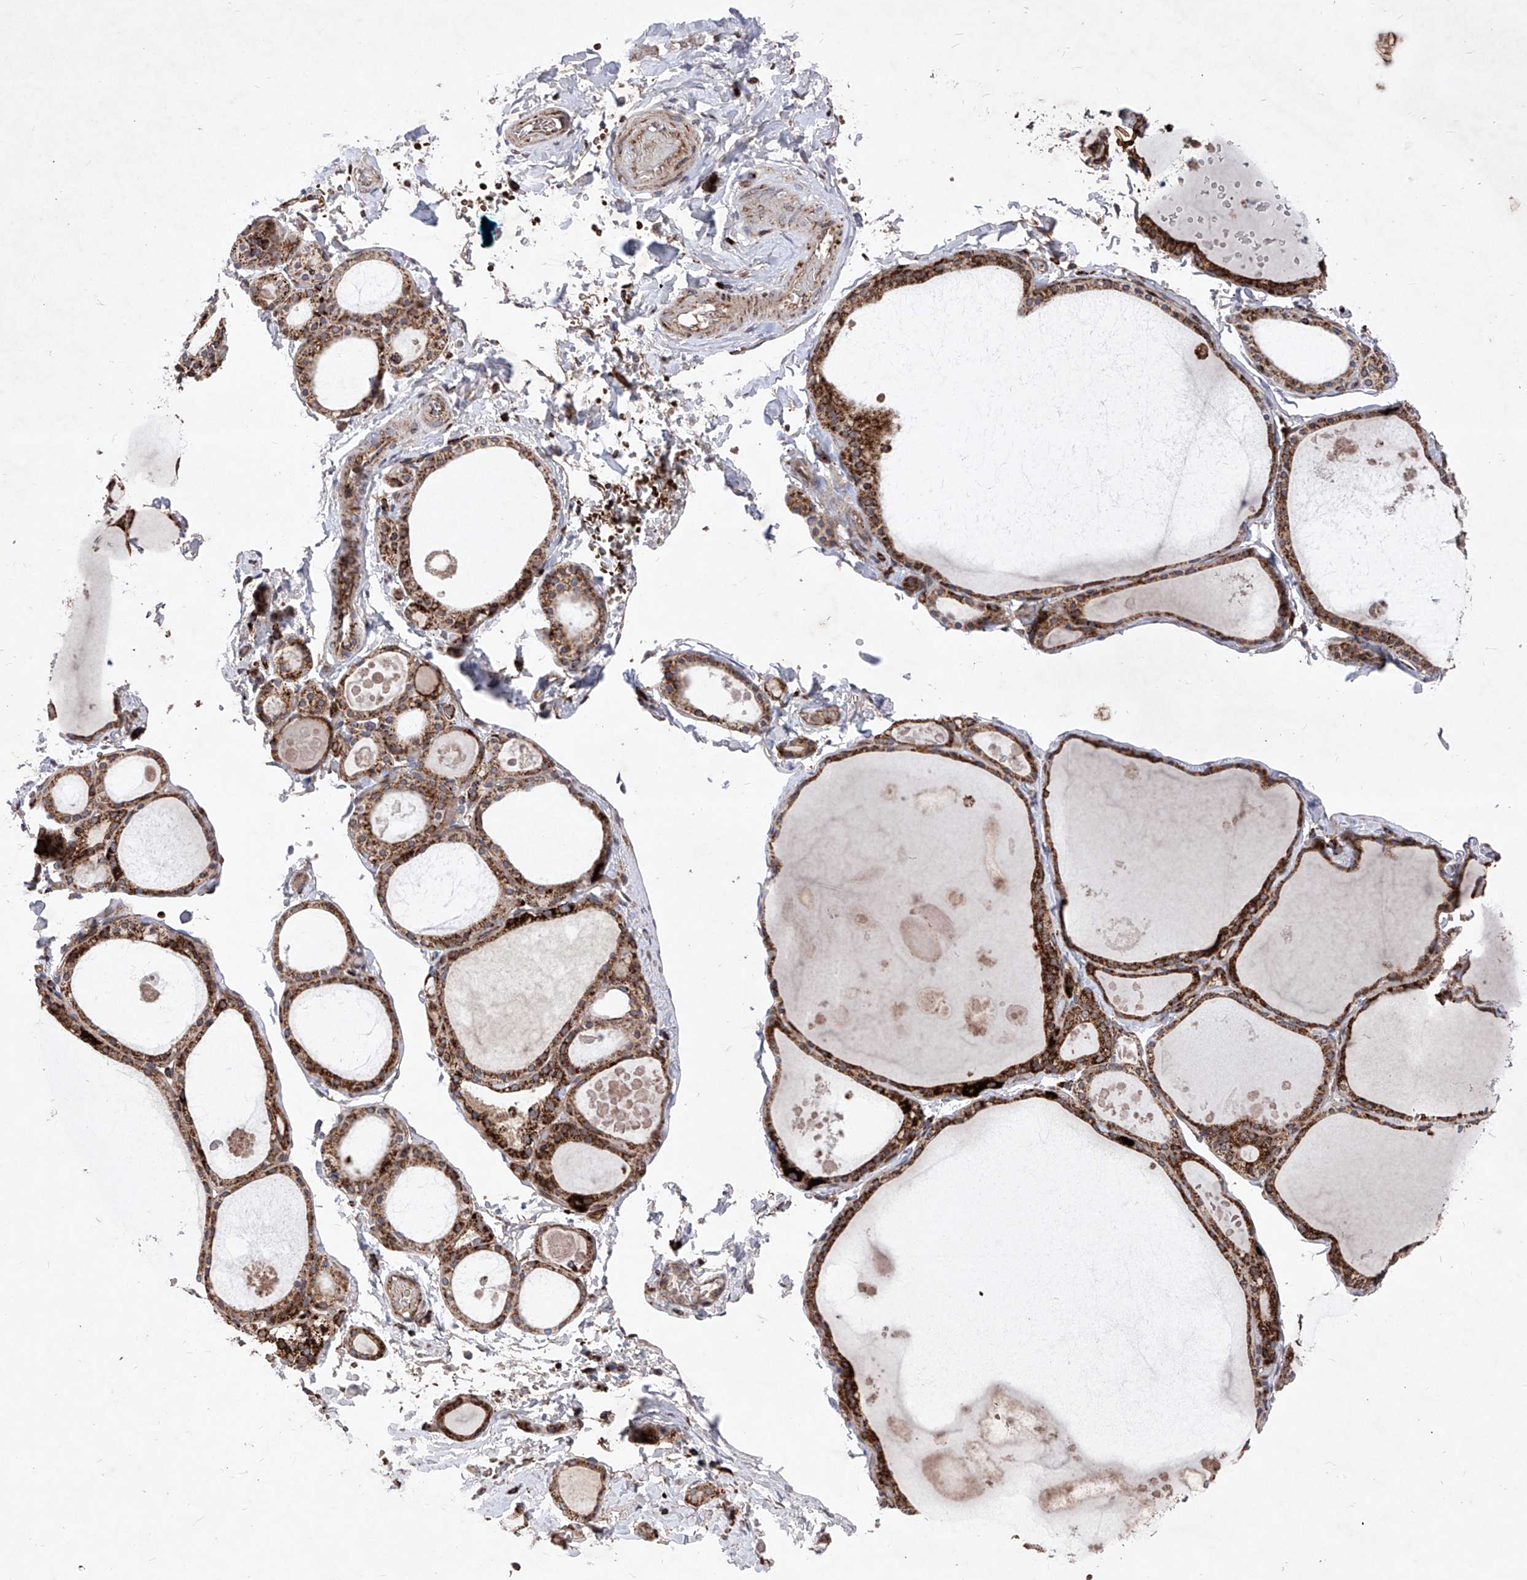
{"staining": {"intensity": "strong", "quantity": ">75%", "location": "cytoplasmic/membranous"}, "tissue": "thyroid gland", "cell_type": "Glandular cells", "image_type": "normal", "snomed": [{"axis": "morphology", "description": "Normal tissue, NOS"}, {"axis": "topography", "description": "Thyroid gland"}], "caption": "Approximately >75% of glandular cells in benign thyroid gland exhibit strong cytoplasmic/membranous protein positivity as visualized by brown immunohistochemical staining.", "gene": "SEMA6A", "patient": {"sex": "male", "age": 56}}